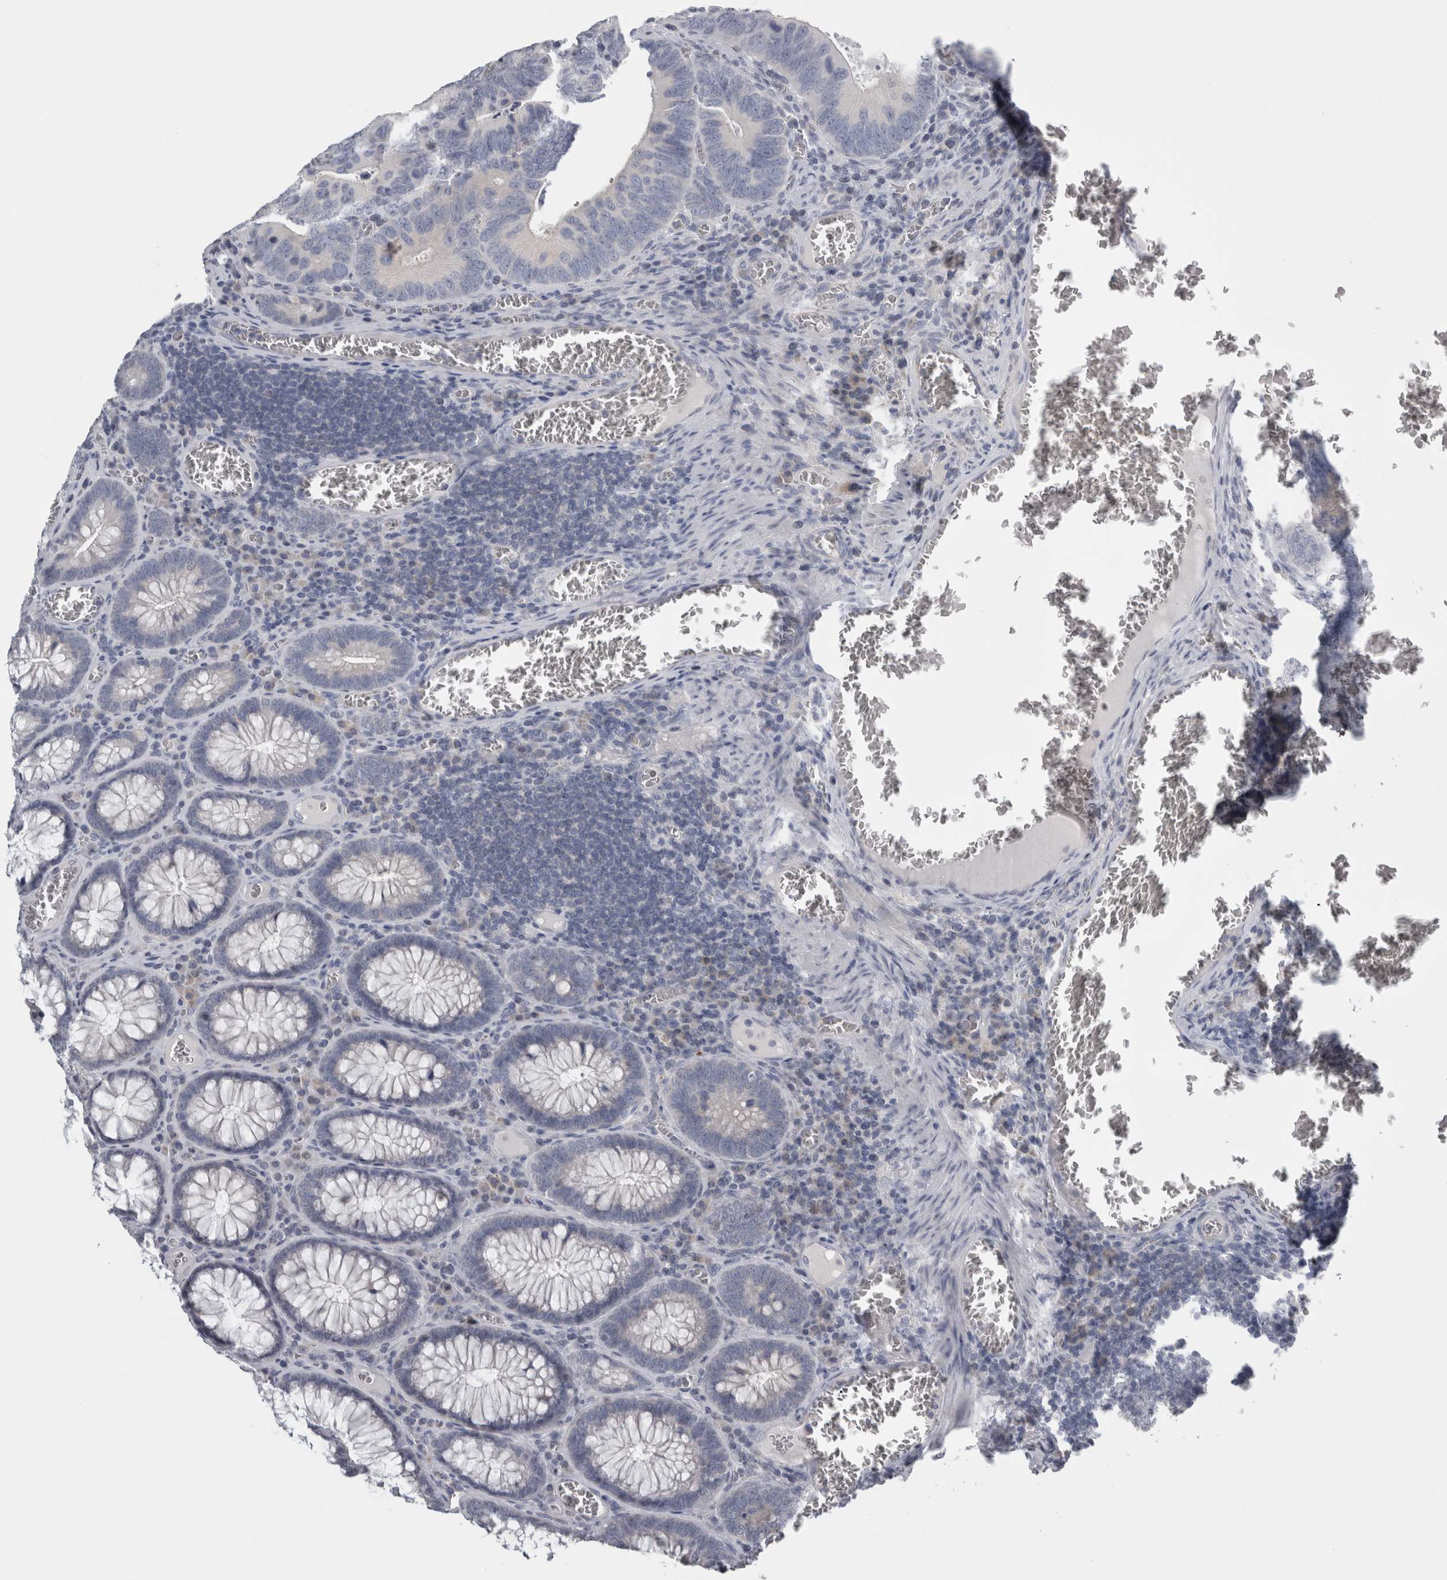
{"staining": {"intensity": "negative", "quantity": "none", "location": "none"}, "tissue": "colorectal cancer", "cell_type": "Tumor cells", "image_type": "cancer", "snomed": [{"axis": "morphology", "description": "Inflammation, NOS"}, {"axis": "morphology", "description": "Adenocarcinoma, NOS"}, {"axis": "topography", "description": "Colon"}], "caption": "Immunohistochemical staining of colorectal cancer (adenocarcinoma) exhibits no significant expression in tumor cells. (DAB immunohistochemistry, high magnification).", "gene": "TCAP", "patient": {"sex": "male", "age": 72}}